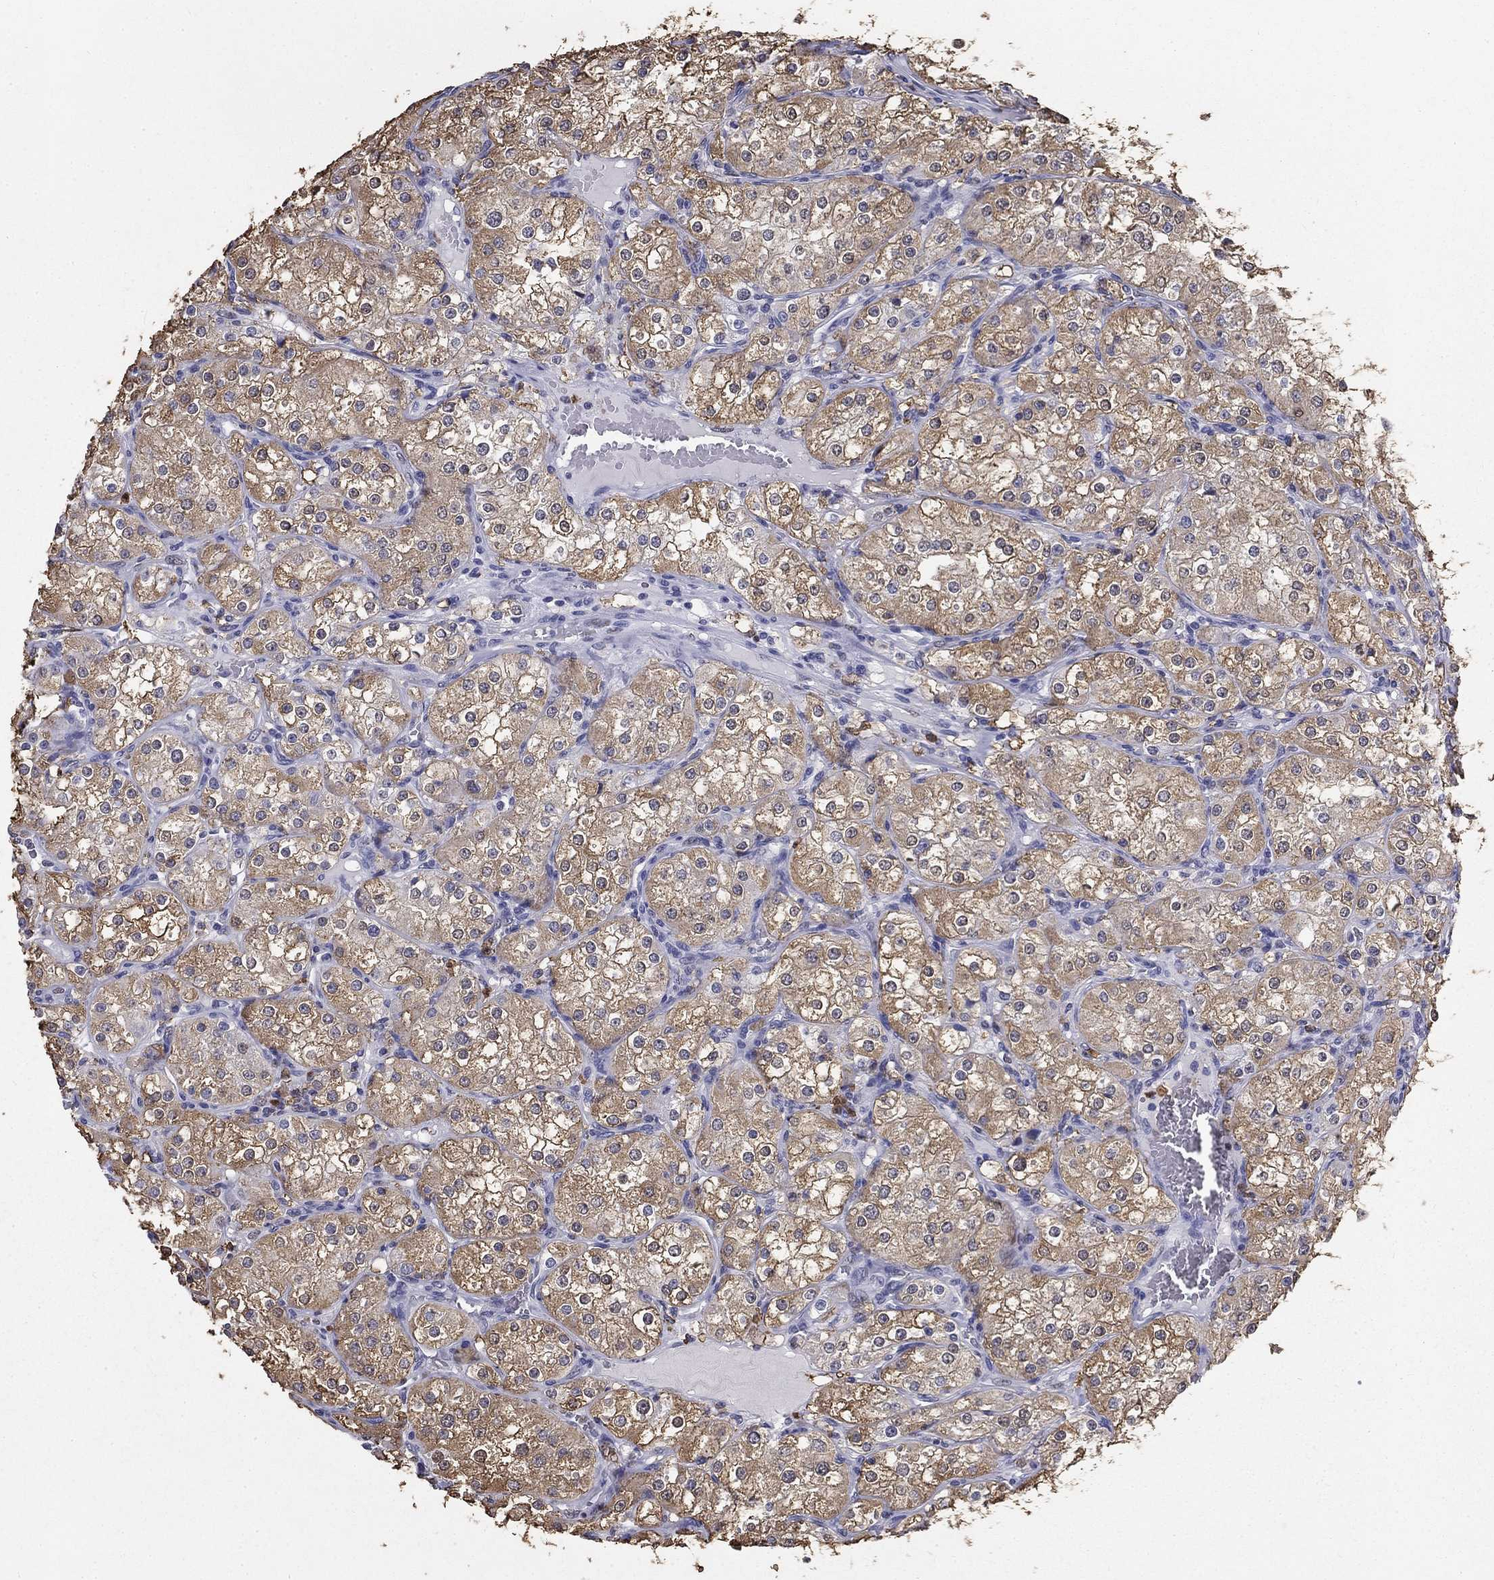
{"staining": {"intensity": "strong", "quantity": "25%-75%", "location": "cytoplasmic/membranous"}, "tissue": "renal cancer", "cell_type": "Tumor cells", "image_type": "cancer", "snomed": [{"axis": "morphology", "description": "Adenocarcinoma, NOS"}, {"axis": "topography", "description": "Kidney"}], "caption": "A photomicrograph of human renal cancer stained for a protein exhibits strong cytoplasmic/membranous brown staining in tumor cells.", "gene": "IGSF8", "patient": {"sex": "male", "age": 77}}